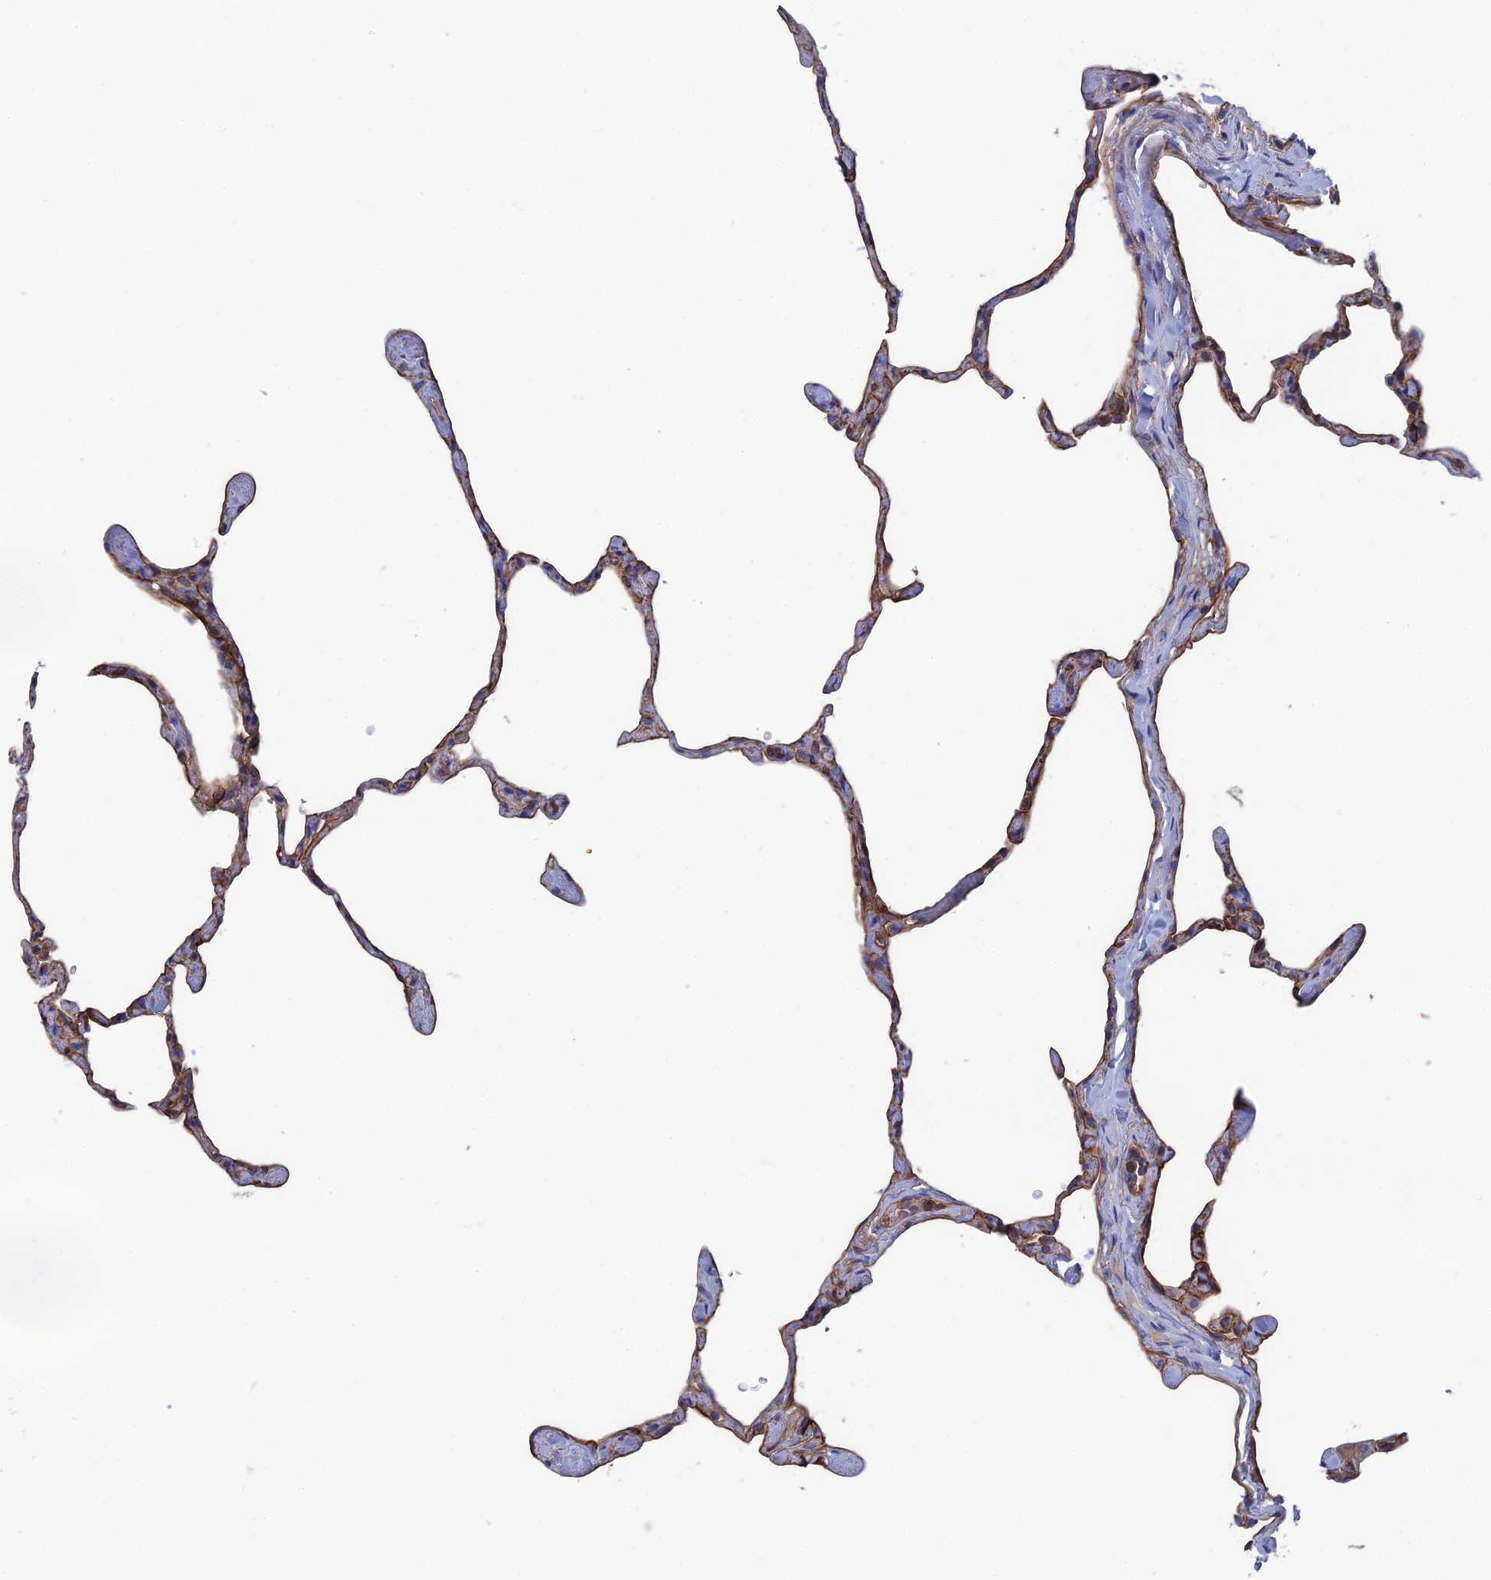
{"staining": {"intensity": "moderate", "quantity": ">75%", "location": "cytoplasmic/membranous"}, "tissue": "lung", "cell_type": "Alveolar cells", "image_type": "normal", "snomed": [{"axis": "morphology", "description": "Normal tissue, NOS"}, {"axis": "topography", "description": "Lung"}], "caption": "Brown immunohistochemical staining in benign lung exhibits moderate cytoplasmic/membranous positivity in approximately >75% of alveolar cells.", "gene": "SNX11", "patient": {"sex": "male", "age": 65}}